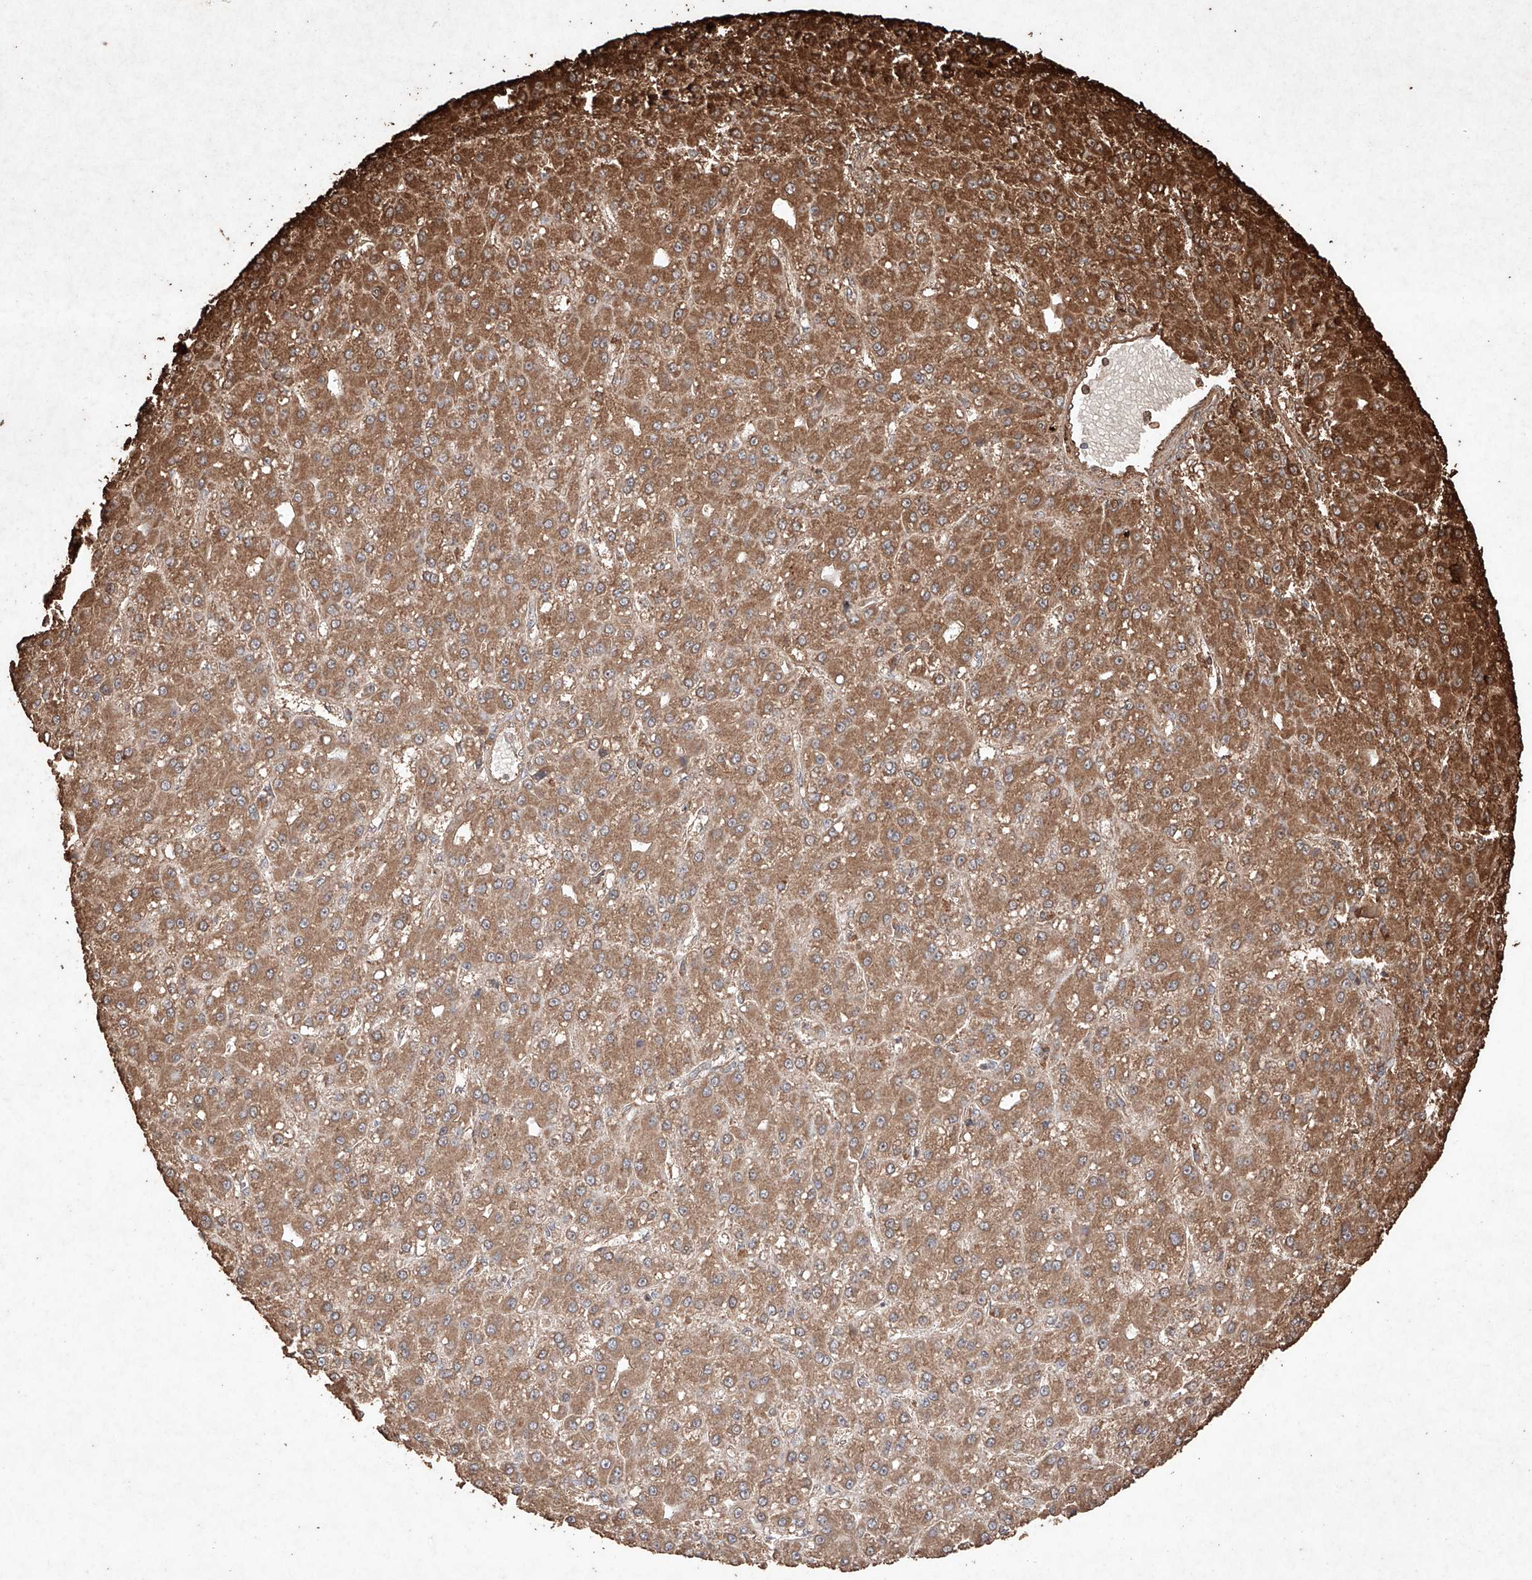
{"staining": {"intensity": "strong", "quantity": "25%-75%", "location": "cytoplasmic/membranous"}, "tissue": "liver cancer", "cell_type": "Tumor cells", "image_type": "cancer", "snomed": [{"axis": "morphology", "description": "Carcinoma, Hepatocellular, NOS"}, {"axis": "topography", "description": "Liver"}], "caption": "Immunohistochemistry histopathology image of neoplastic tissue: liver cancer (hepatocellular carcinoma) stained using immunohistochemistry shows high levels of strong protein expression localized specifically in the cytoplasmic/membranous of tumor cells, appearing as a cytoplasmic/membranous brown color.", "gene": "M6PR", "patient": {"sex": "male", "age": 67}}